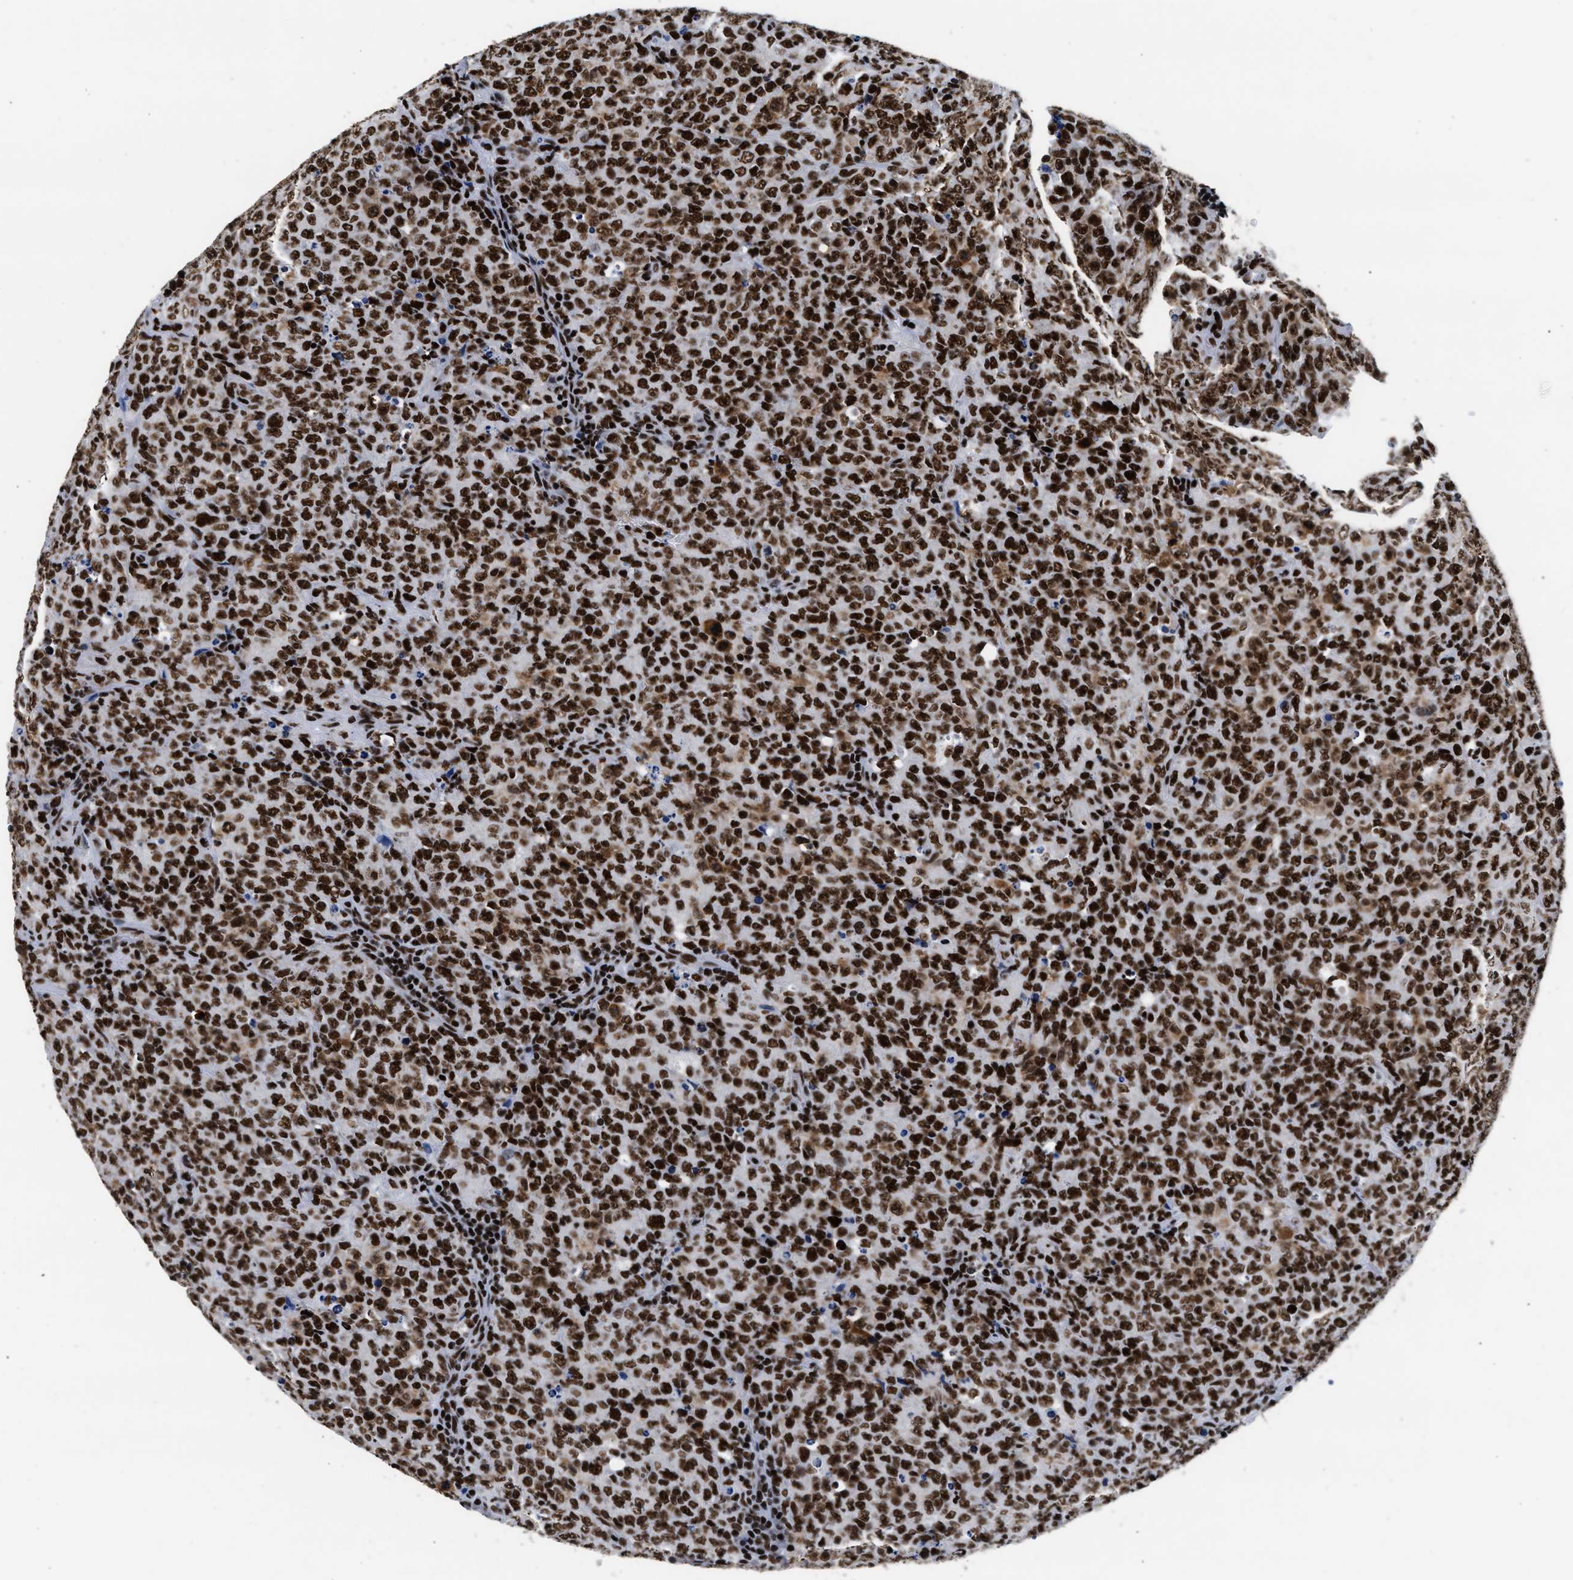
{"staining": {"intensity": "strong", "quantity": ">75%", "location": "nuclear"}, "tissue": "lymphoma", "cell_type": "Tumor cells", "image_type": "cancer", "snomed": [{"axis": "morphology", "description": "Malignant lymphoma, non-Hodgkin's type, High grade"}, {"axis": "topography", "description": "Tonsil"}], "caption": "High-grade malignant lymphoma, non-Hodgkin's type stained with a protein marker exhibits strong staining in tumor cells.", "gene": "RAD21", "patient": {"sex": "female", "age": 36}}